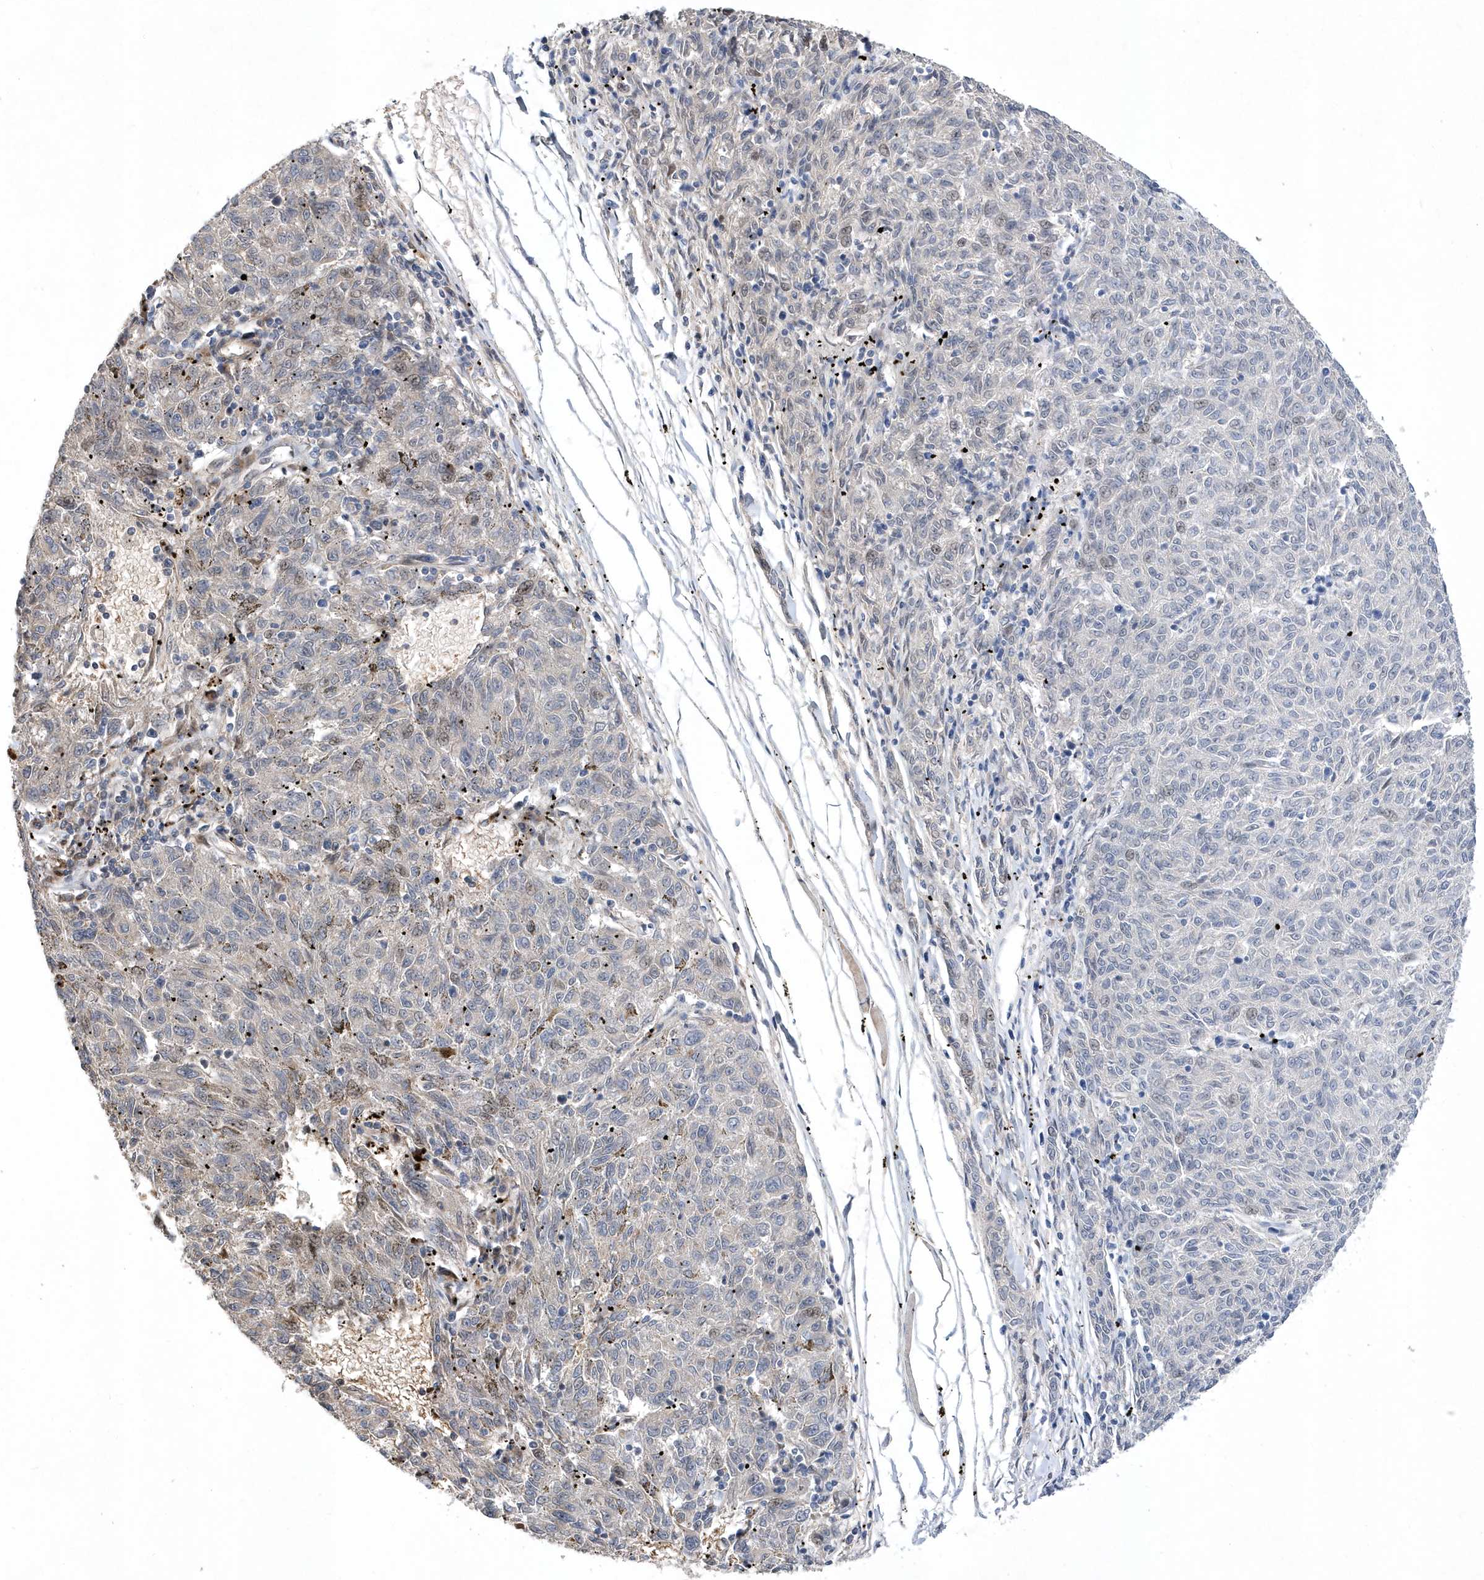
{"staining": {"intensity": "negative", "quantity": "none", "location": "none"}, "tissue": "melanoma", "cell_type": "Tumor cells", "image_type": "cancer", "snomed": [{"axis": "morphology", "description": "Malignant melanoma, NOS"}, {"axis": "topography", "description": "Skin"}], "caption": "DAB immunohistochemical staining of malignant melanoma reveals no significant expression in tumor cells.", "gene": "ZNF875", "patient": {"sex": "female", "age": 72}}